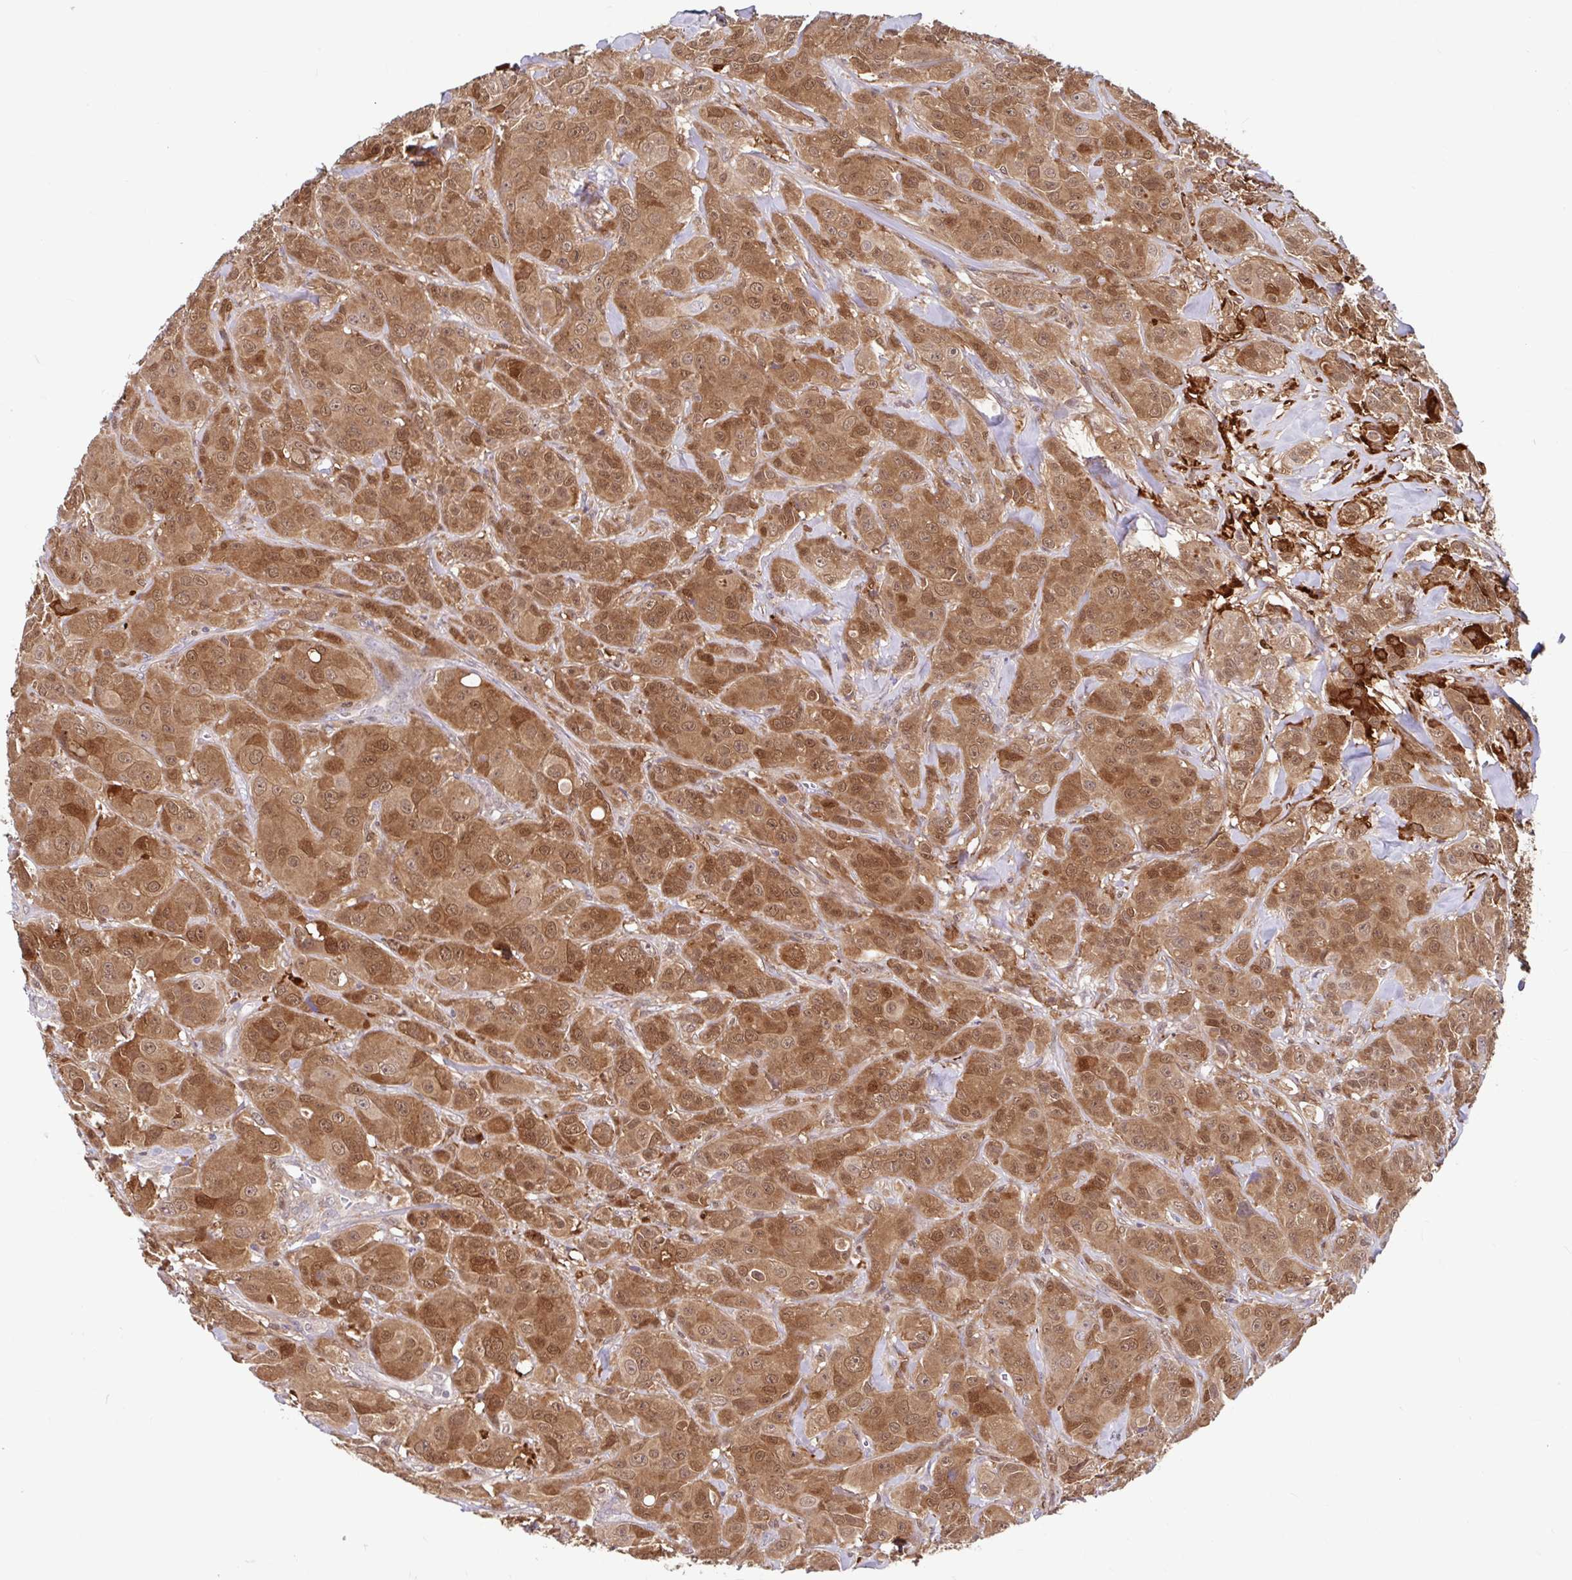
{"staining": {"intensity": "moderate", "quantity": ">75%", "location": "cytoplasmic/membranous,nuclear"}, "tissue": "breast cancer", "cell_type": "Tumor cells", "image_type": "cancer", "snomed": [{"axis": "morphology", "description": "Normal tissue, NOS"}, {"axis": "morphology", "description": "Duct carcinoma"}, {"axis": "topography", "description": "Breast"}], "caption": "Human breast cancer stained with a protein marker demonstrates moderate staining in tumor cells.", "gene": "BLVRA", "patient": {"sex": "female", "age": 43}}